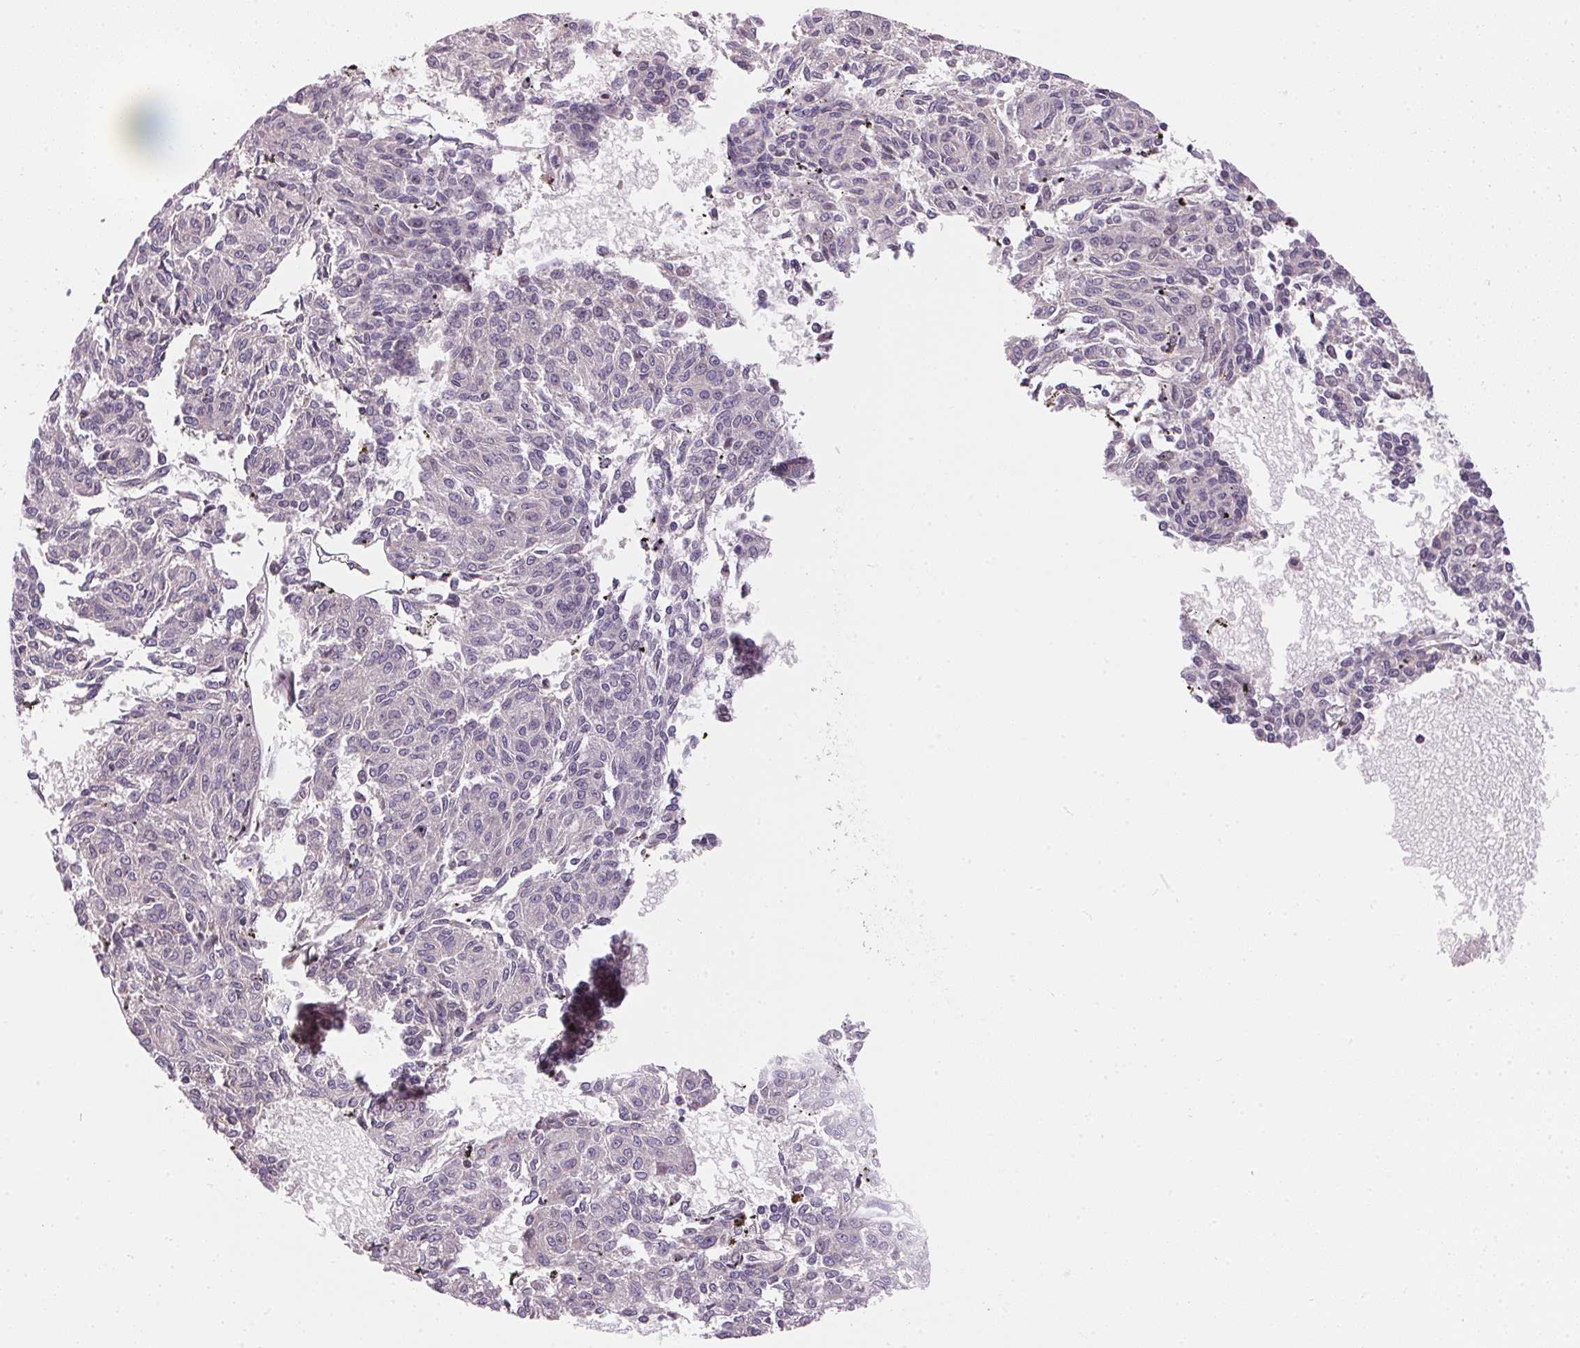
{"staining": {"intensity": "negative", "quantity": "none", "location": "none"}, "tissue": "melanoma", "cell_type": "Tumor cells", "image_type": "cancer", "snomed": [{"axis": "morphology", "description": "Malignant melanoma, NOS"}, {"axis": "topography", "description": "Skin"}], "caption": "An immunohistochemistry (IHC) image of malignant melanoma is shown. There is no staining in tumor cells of malignant melanoma. (Brightfield microscopy of DAB immunohistochemistry (IHC) at high magnification).", "gene": "UNC13B", "patient": {"sex": "female", "age": 72}}